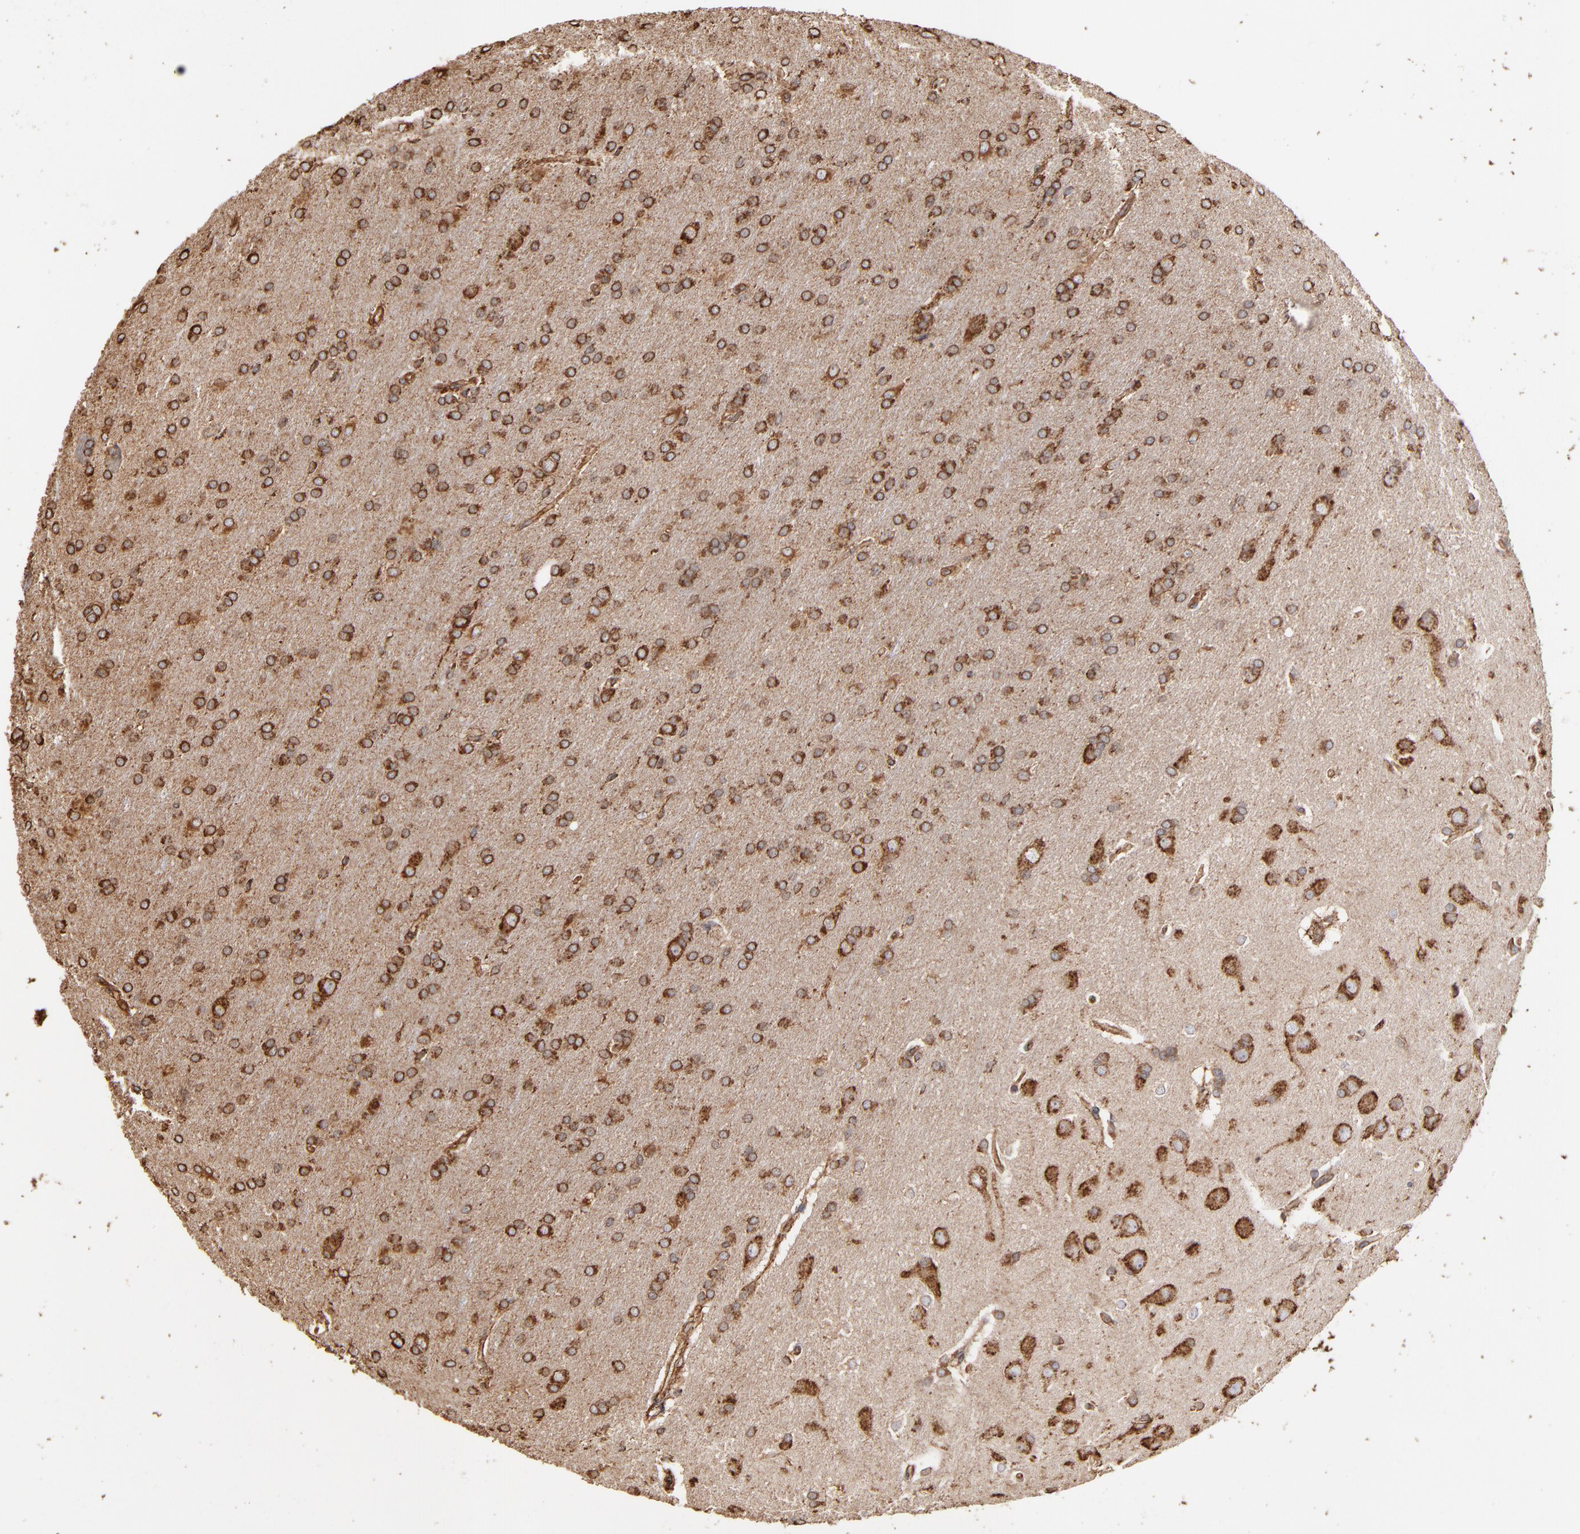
{"staining": {"intensity": "strong", "quantity": ">75%", "location": "cytoplasmic/membranous"}, "tissue": "glioma", "cell_type": "Tumor cells", "image_type": "cancer", "snomed": [{"axis": "morphology", "description": "Glioma, malignant, Low grade"}, {"axis": "topography", "description": "Brain"}], "caption": "The immunohistochemical stain labels strong cytoplasmic/membranous expression in tumor cells of glioma tissue.", "gene": "PDIA3", "patient": {"sex": "female", "age": 32}}